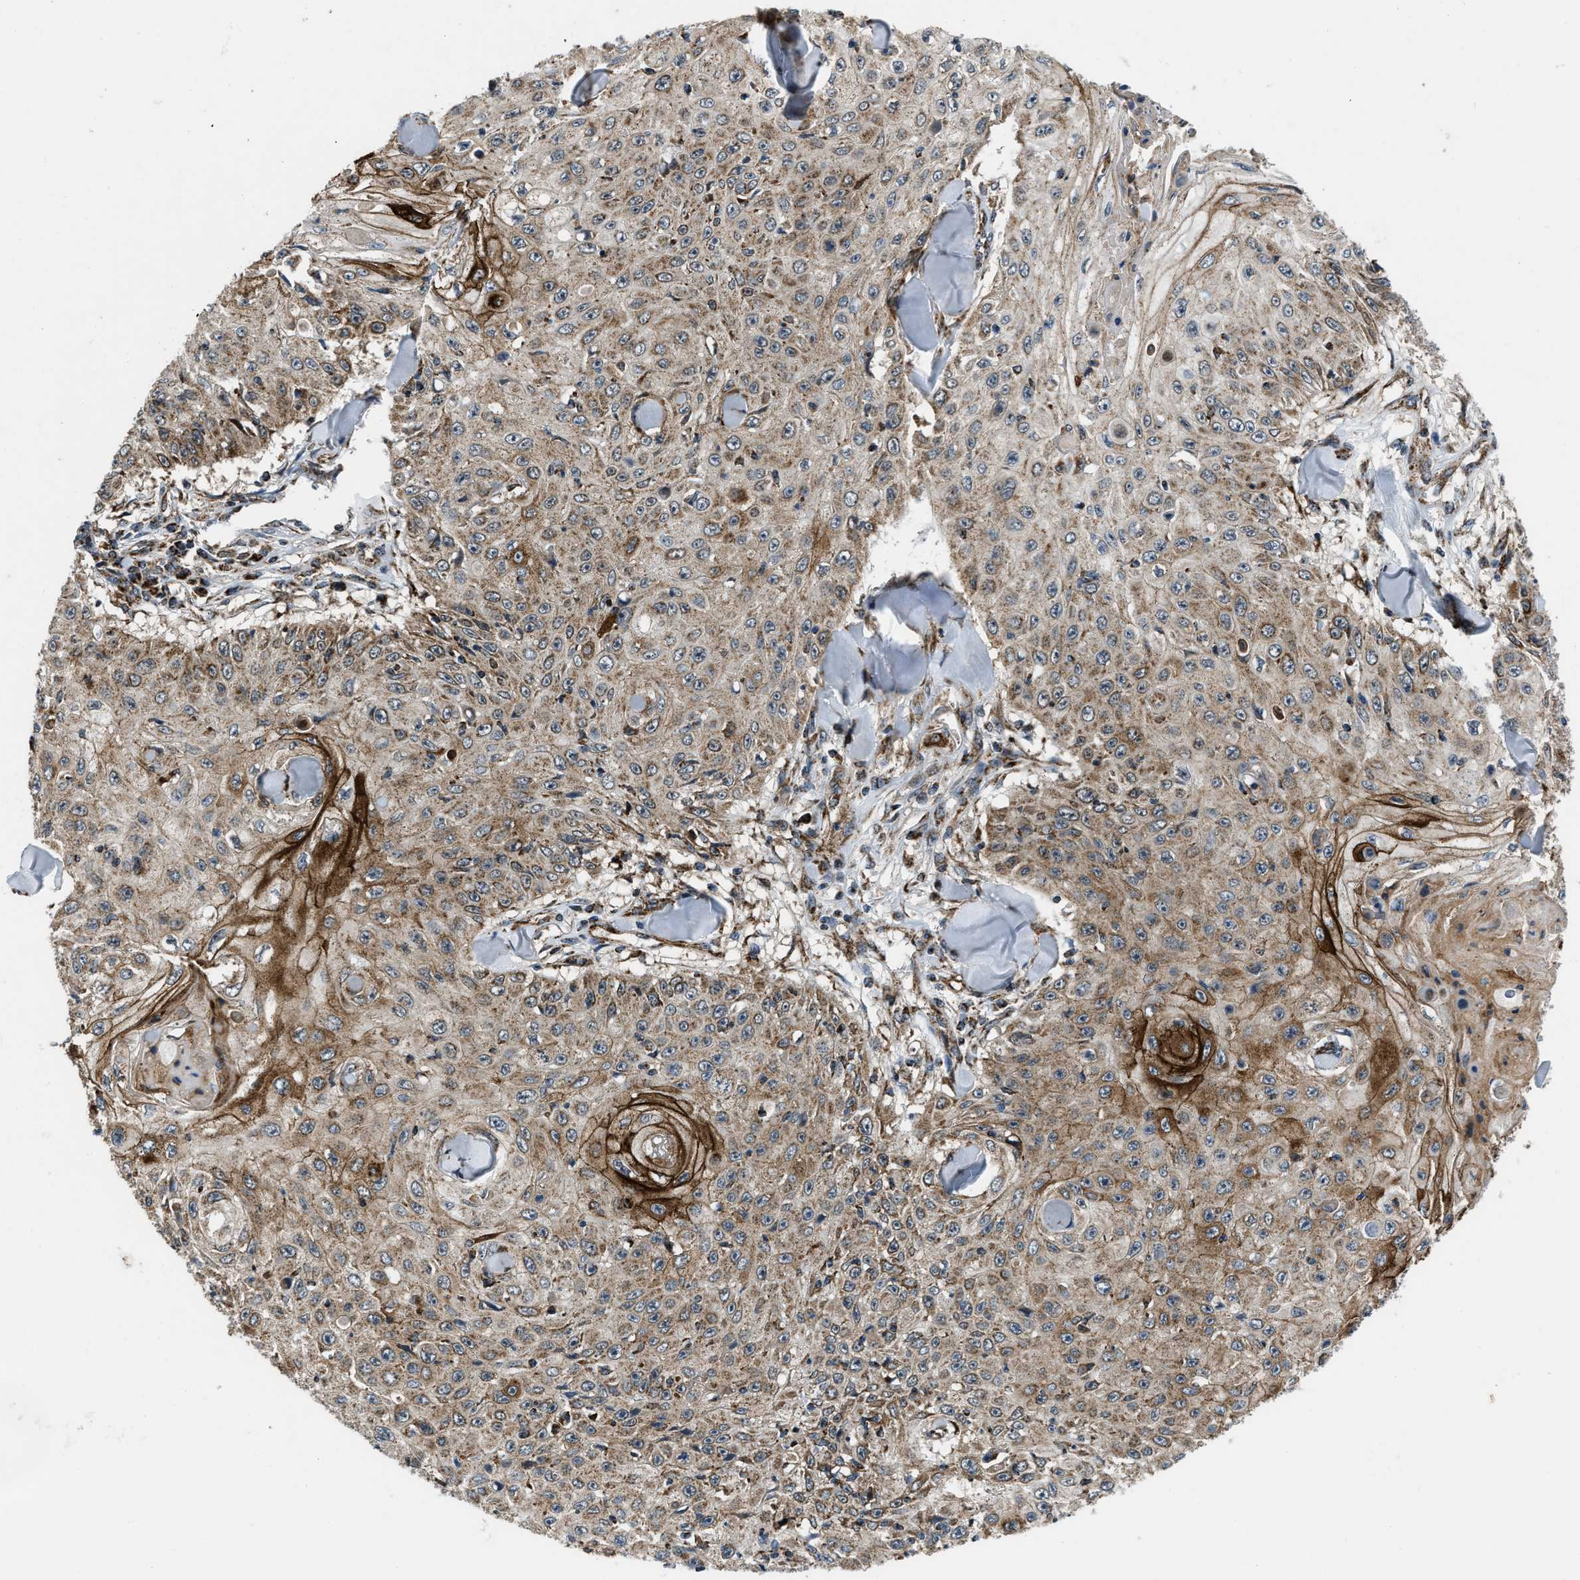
{"staining": {"intensity": "moderate", "quantity": ">75%", "location": "cytoplasmic/membranous"}, "tissue": "skin cancer", "cell_type": "Tumor cells", "image_type": "cancer", "snomed": [{"axis": "morphology", "description": "Squamous cell carcinoma, NOS"}, {"axis": "topography", "description": "Skin"}], "caption": "There is medium levels of moderate cytoplasmic/membranous staining in tumor cells of squamous cell carcinoma (skin), as demonstrated by immunohistochemical staining (brown color).", "gene": "GSDME", "patient": {"sex": "male", "age": 86}}